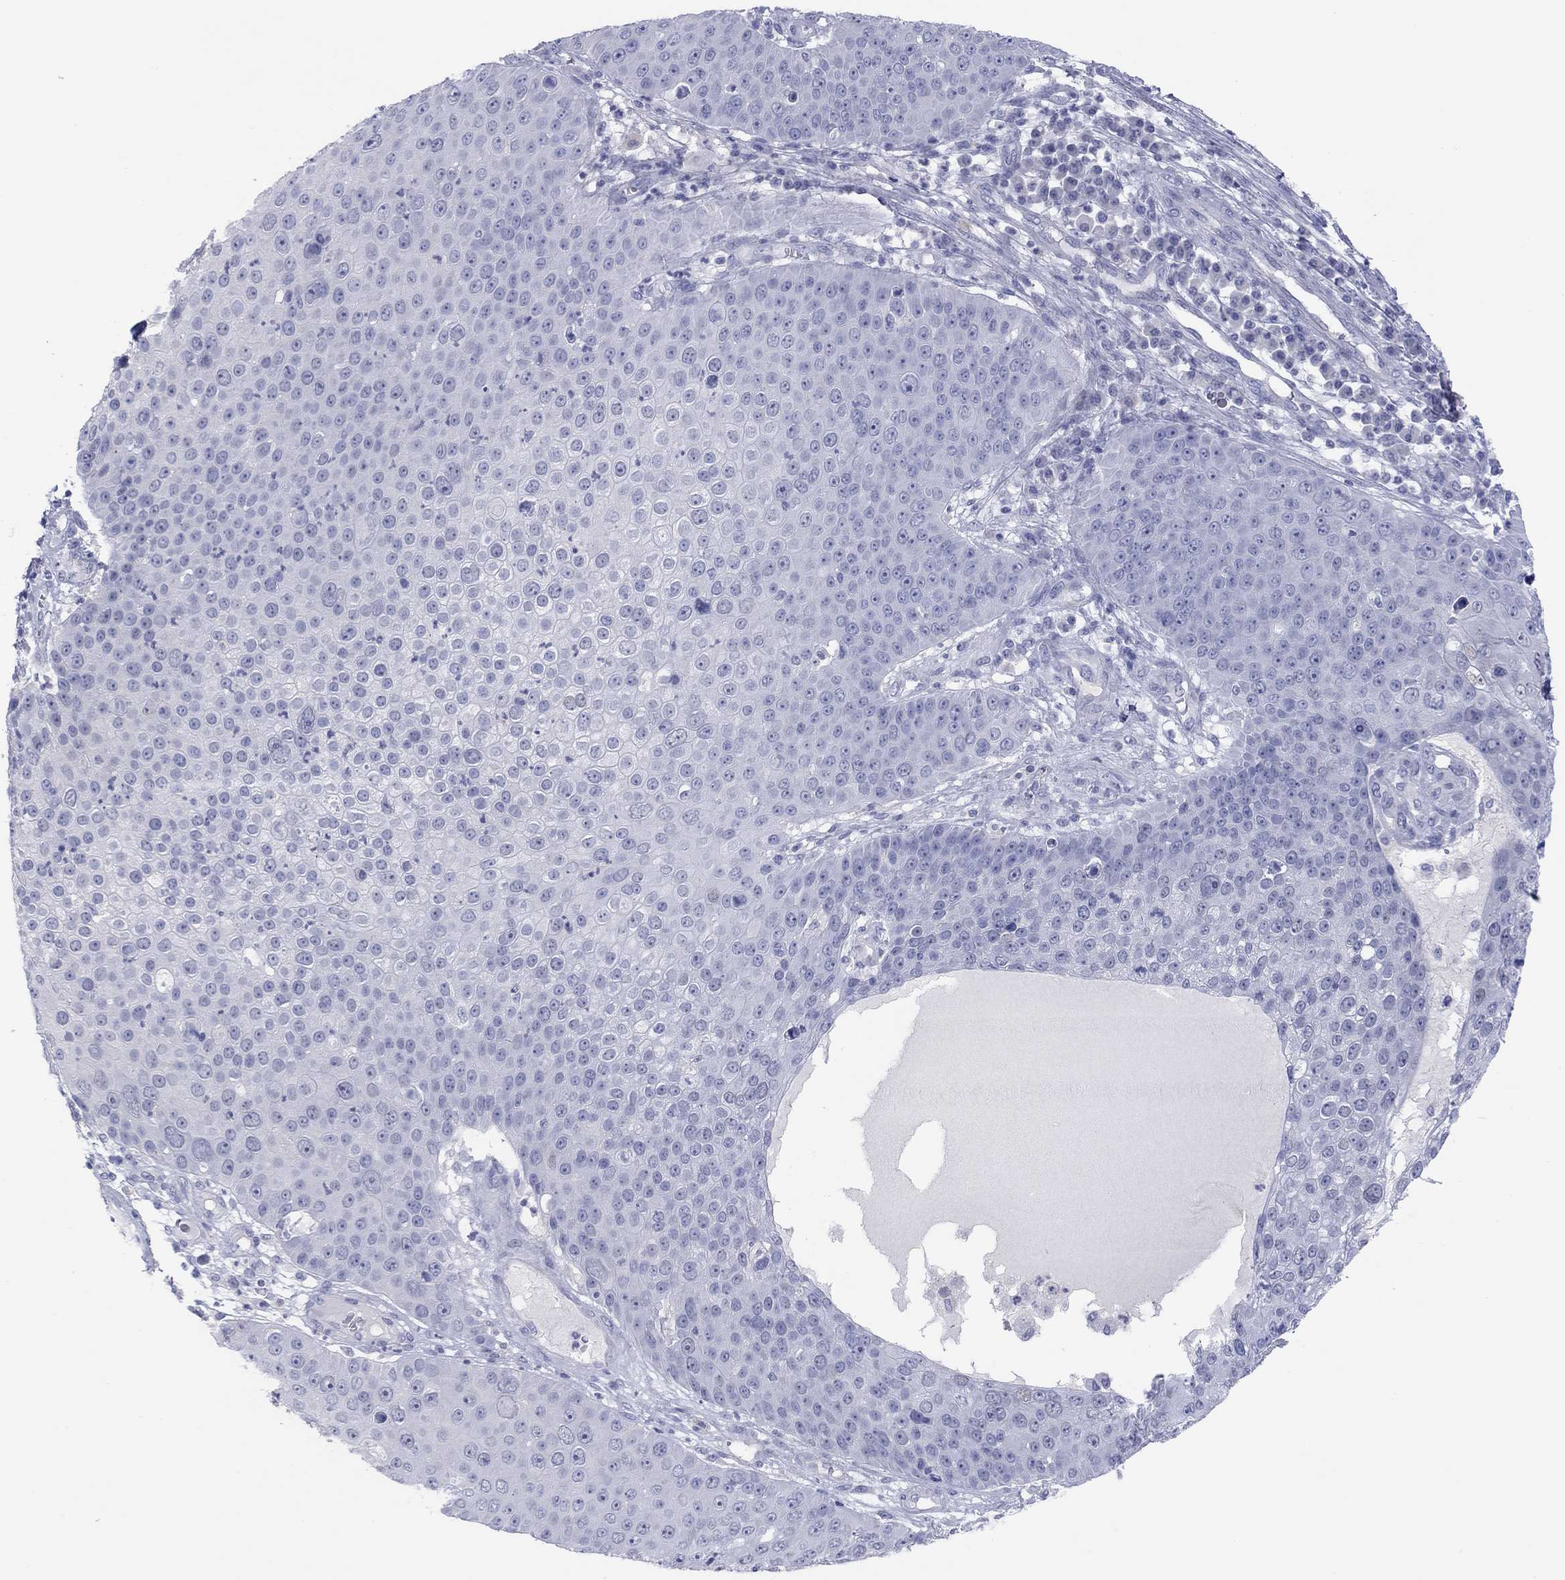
{"staining": {"intensity": "negative", "quantity": "none", "location": "none"}, "tissue": "skin cancer", "cell_type": "Tumor cells", "image_type": "cancer", "snomed": [{"axis": "morphology", "description": "Squamous cell carcinoma, NOS"}, {"axis": "topography", "description": "Skin"}], "caption": "There is no significant positivity in tumor cells of squamous cell carcinoma (skin). (DAB immunohistochemistry (IHC) visualized using brightfield microscopy, high magnification).", "gene": "CPNE6", "patient": {"sex": "male", "age": 71}}